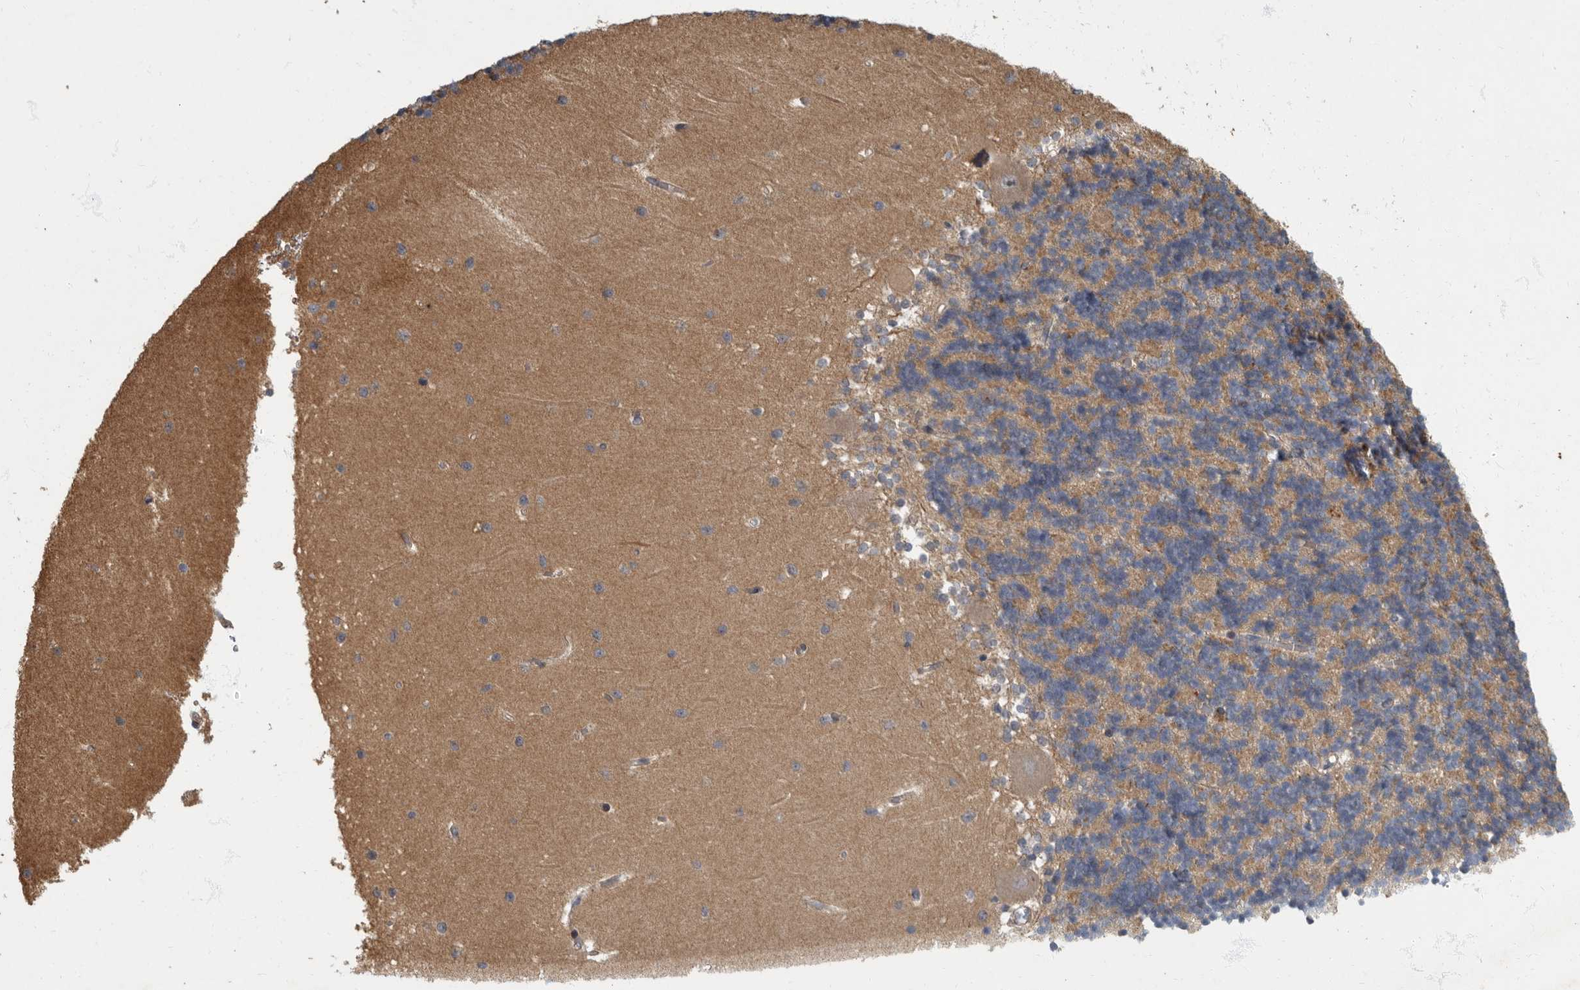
{"staining": {"intensity": "moderate", "quantity": ">75%", "location": "cytoplasmic/membranous"}, "tissue": "cerebellum", "cell_type": "Cells in granular layer", "image_type": "normal", "snomed": [{"axis": "morphology", "description": "Normal tissue, NOS"}, {"axis": "topography", "description": "Cerebellum"}], "caption": "An image showing moderate cytoplasmic/membranous expression in about >75% of cells in granular layer in normal cerebellum, as visualized by brown immunohistochemical staining.", "gene": "IQCK", "patient": {"sex": "male", "age": 37}}